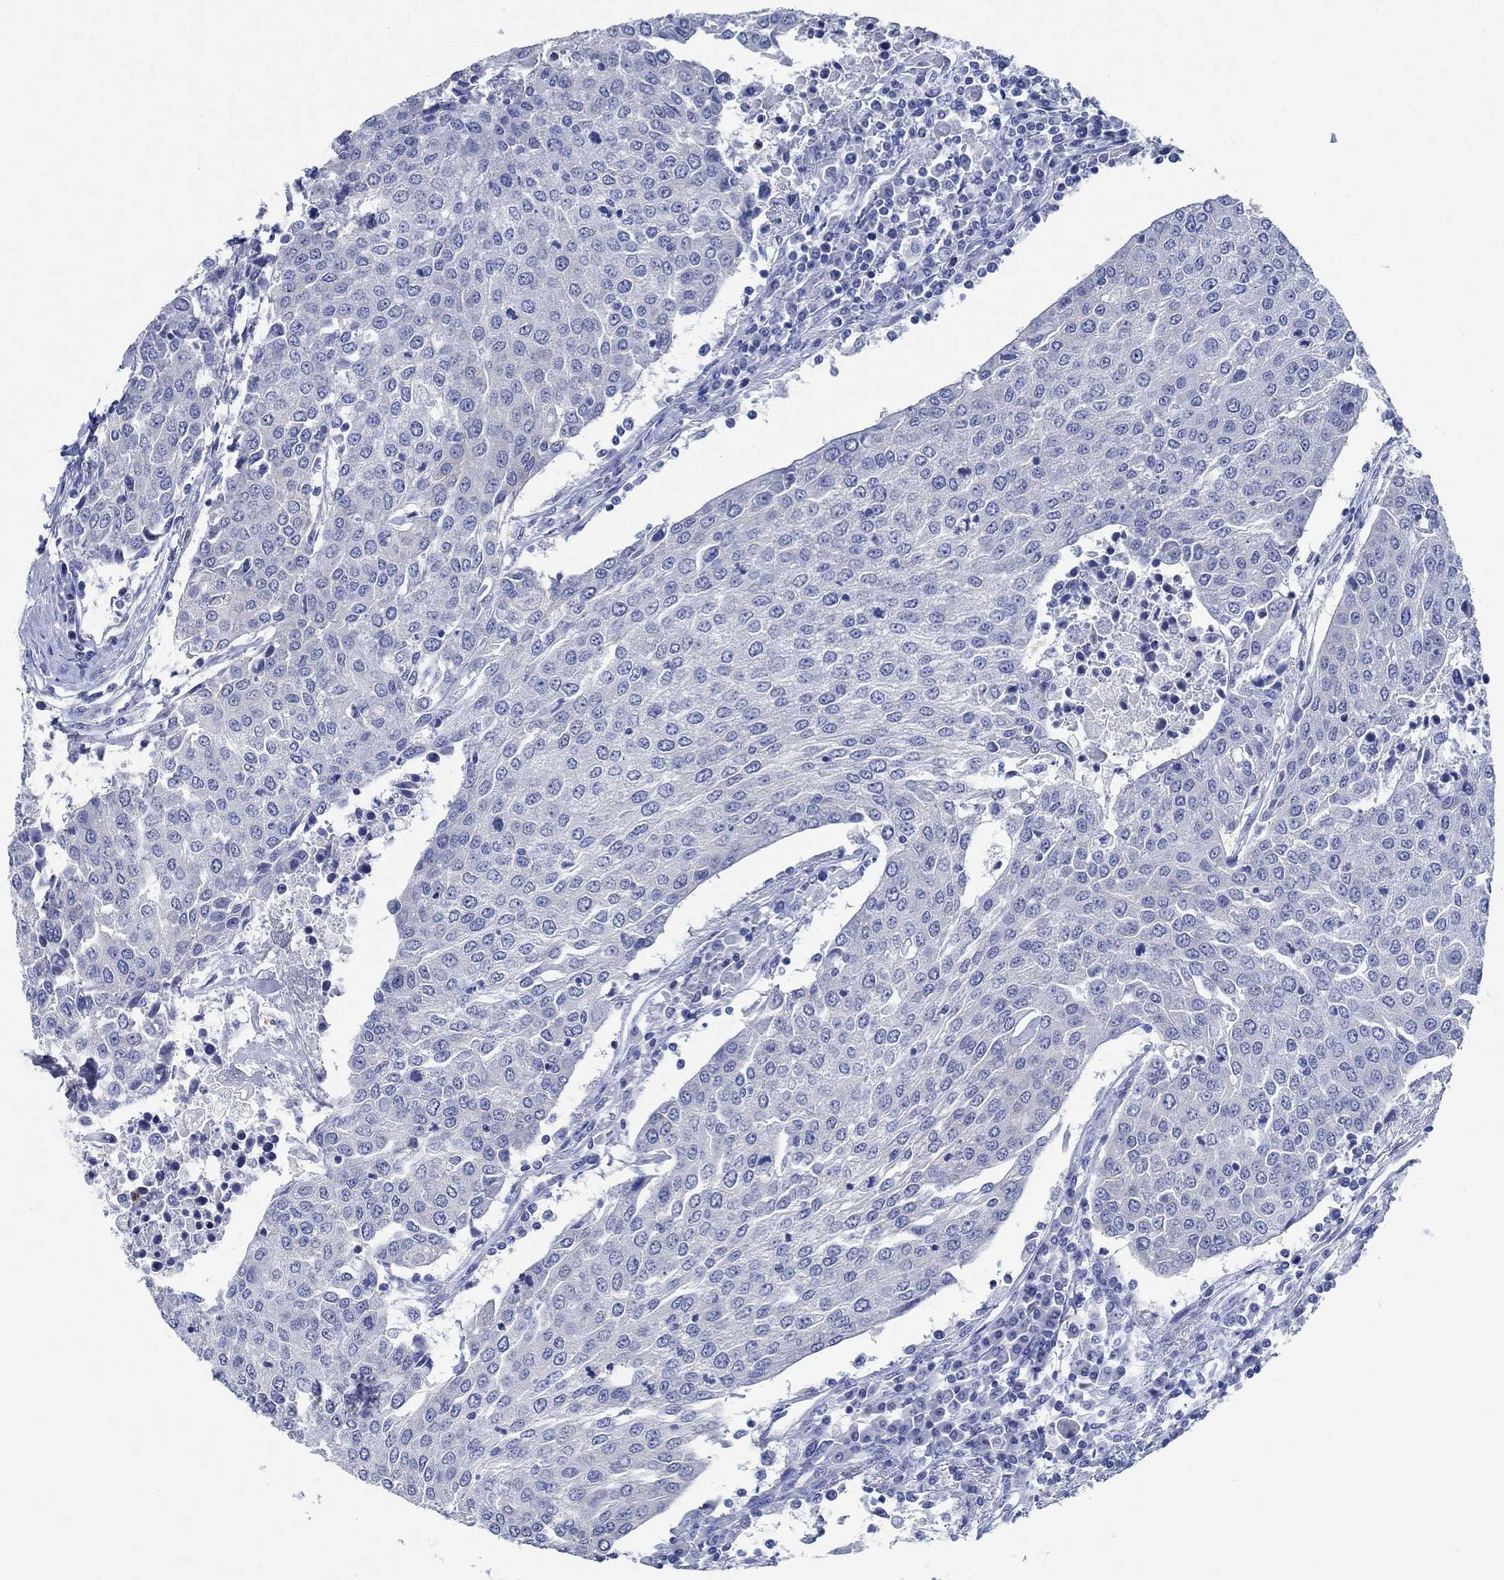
{"staining": {"intensity": "negative", "quantity": "none", "location": "none"}, "tissue": "urothelial cancer", "cell_type": "Tumor cells", "image_type": "cancer", "snomed": [{"axis": "morphology", "description": "Urothelial carcinoma, High grade"}, {"axis": "topography", "description": "Urinary bladder"}], "caption": "Immunohistochemical staining of human urothelial cancer exhibits no significant staining in tumor cells. (Stains: DAB (3,3'-diaminobenzidine) immunohistochemistry with hematoxylin counter stain, Microscopy: brightfield microscopy at high magnification).", "gene": "ZNF671", "patient": {"sex": "female", "age": 85}}